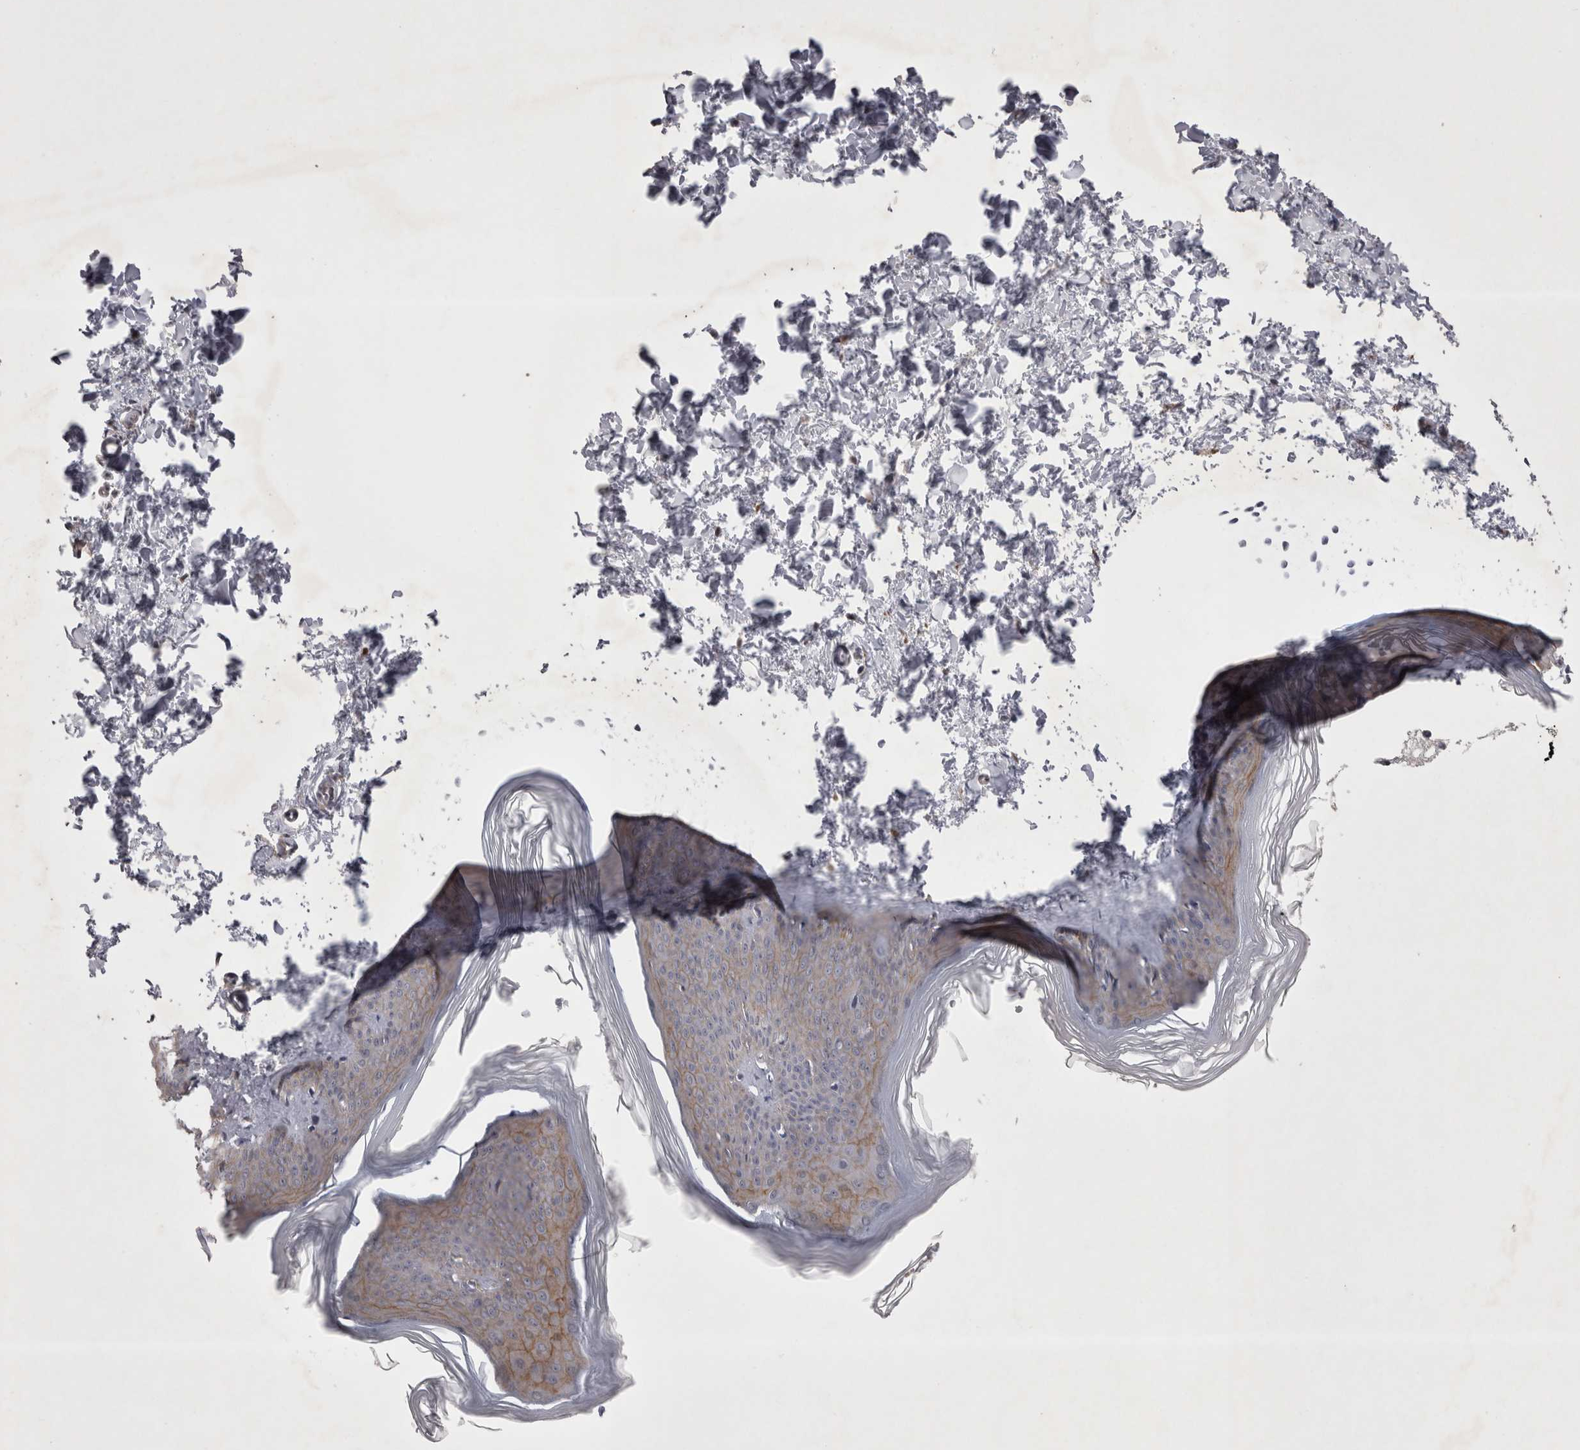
{"staining": {"intensity": "negative", "quantity": "none", "location": "none"}, "tissue": "skin", "cell_type": "Fibroblasts", "image_type": "normal", "snomed": [{"axis": "morphology", "description": "Normal tissue, NOS"}, {"axis": "topography", "description": "Skin"}], "caption": "Immunohistochemistry of benign human skin reveals no expression in fibroblasts.", "gene": "CTBS", "patient": {"sex": "female", "age": 27}}